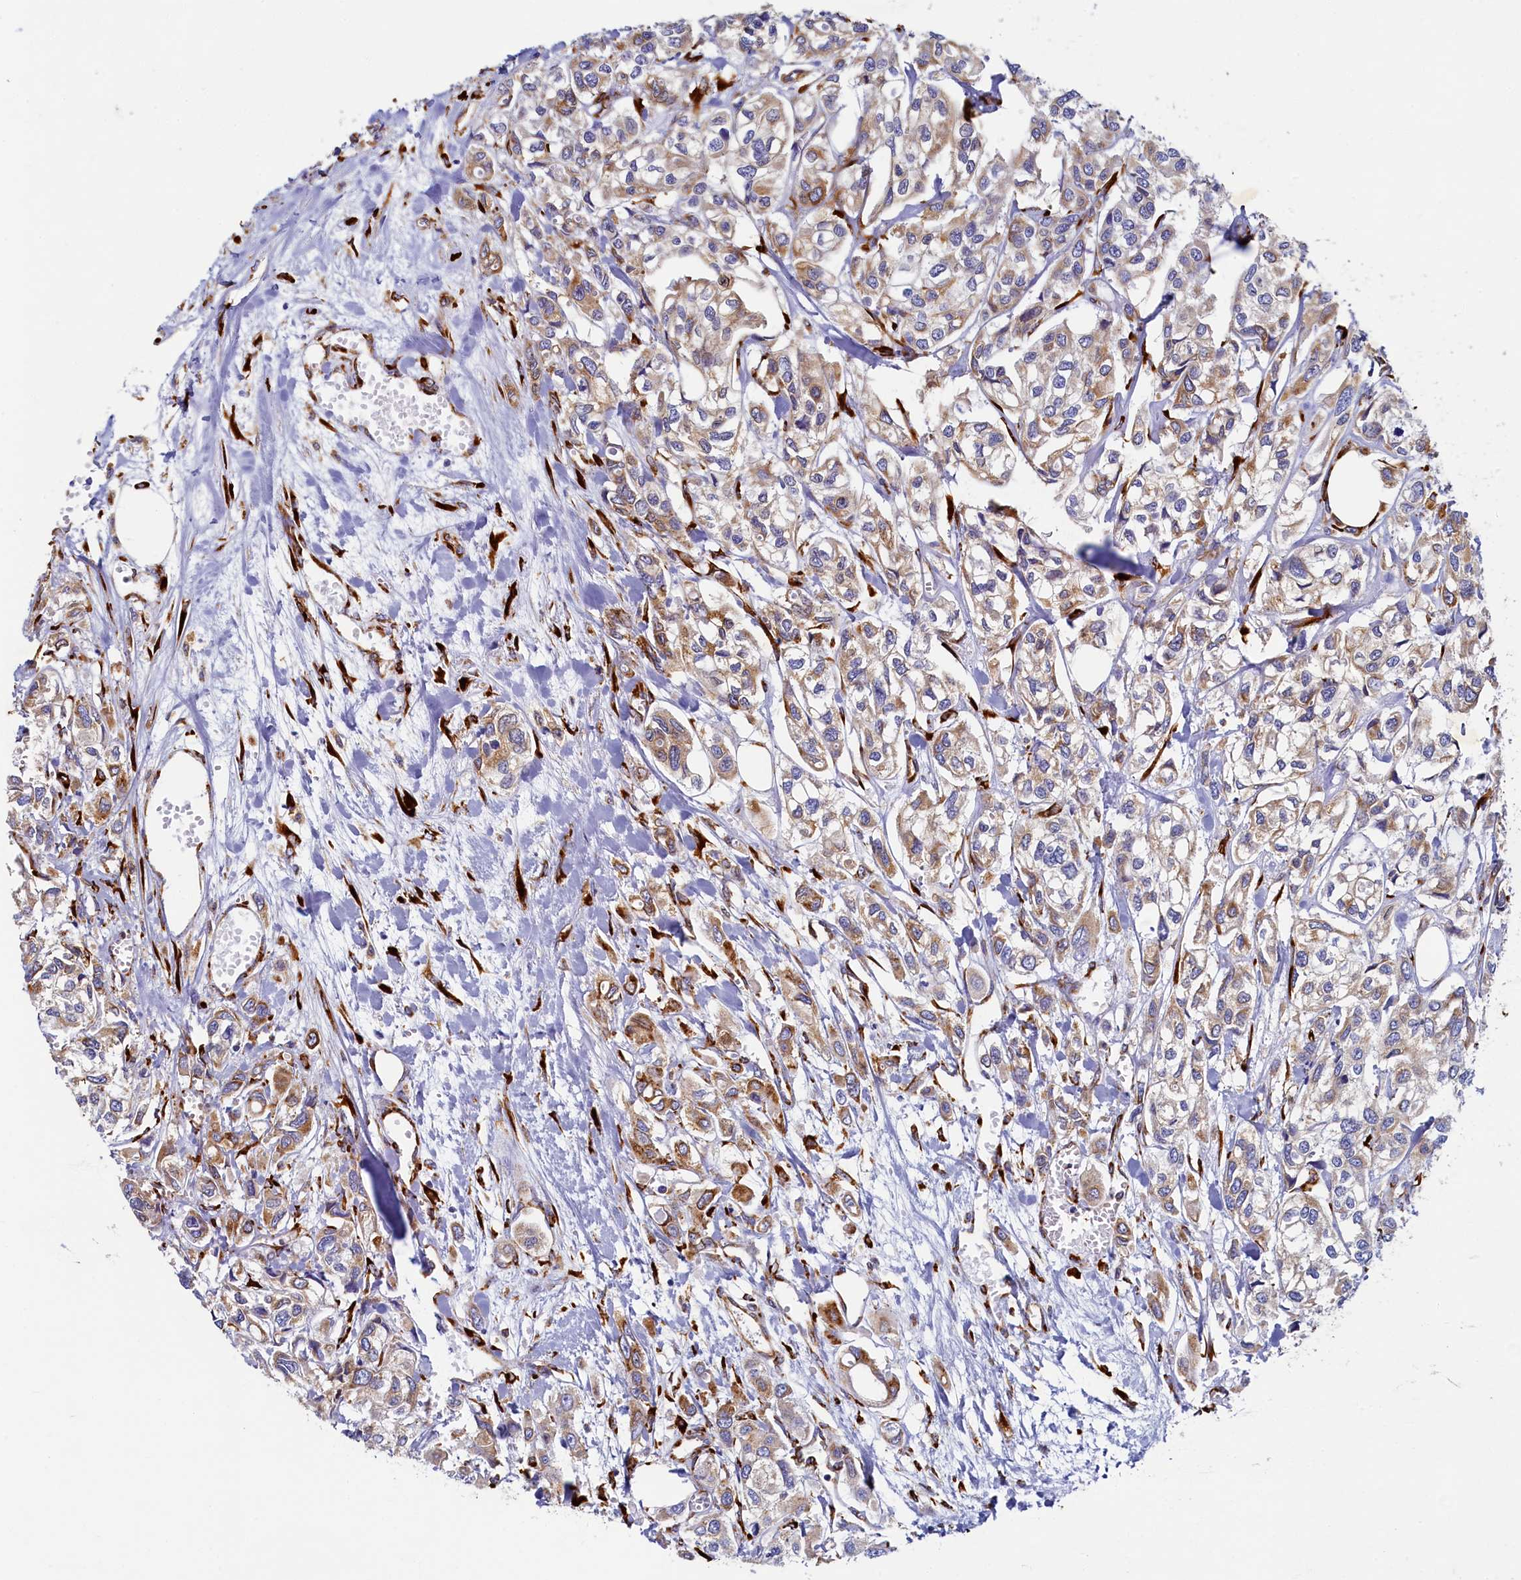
{"staining": {"intensity": "moderate", "quantity": ">75%", "location": "cytoplasmic/membranous"}, "tissue": "urothelial cancer", "cell_type": "Tumor cells", "image_type": "cancer", "snomed": [{"axis": "morphology", "description": "Urothelial carcinoma, High grade"}, {"axis": "topography", "description": "Urinary bladder"}], "caption": "Immunohistochemical staining of high-grade urothelial carcinoma exhibits moderate cytoplasmic/membranous protein expression in about >75% of tumor cells.", "gene": "TMEM18", "patient": {"sex": "male", "age": 67}}